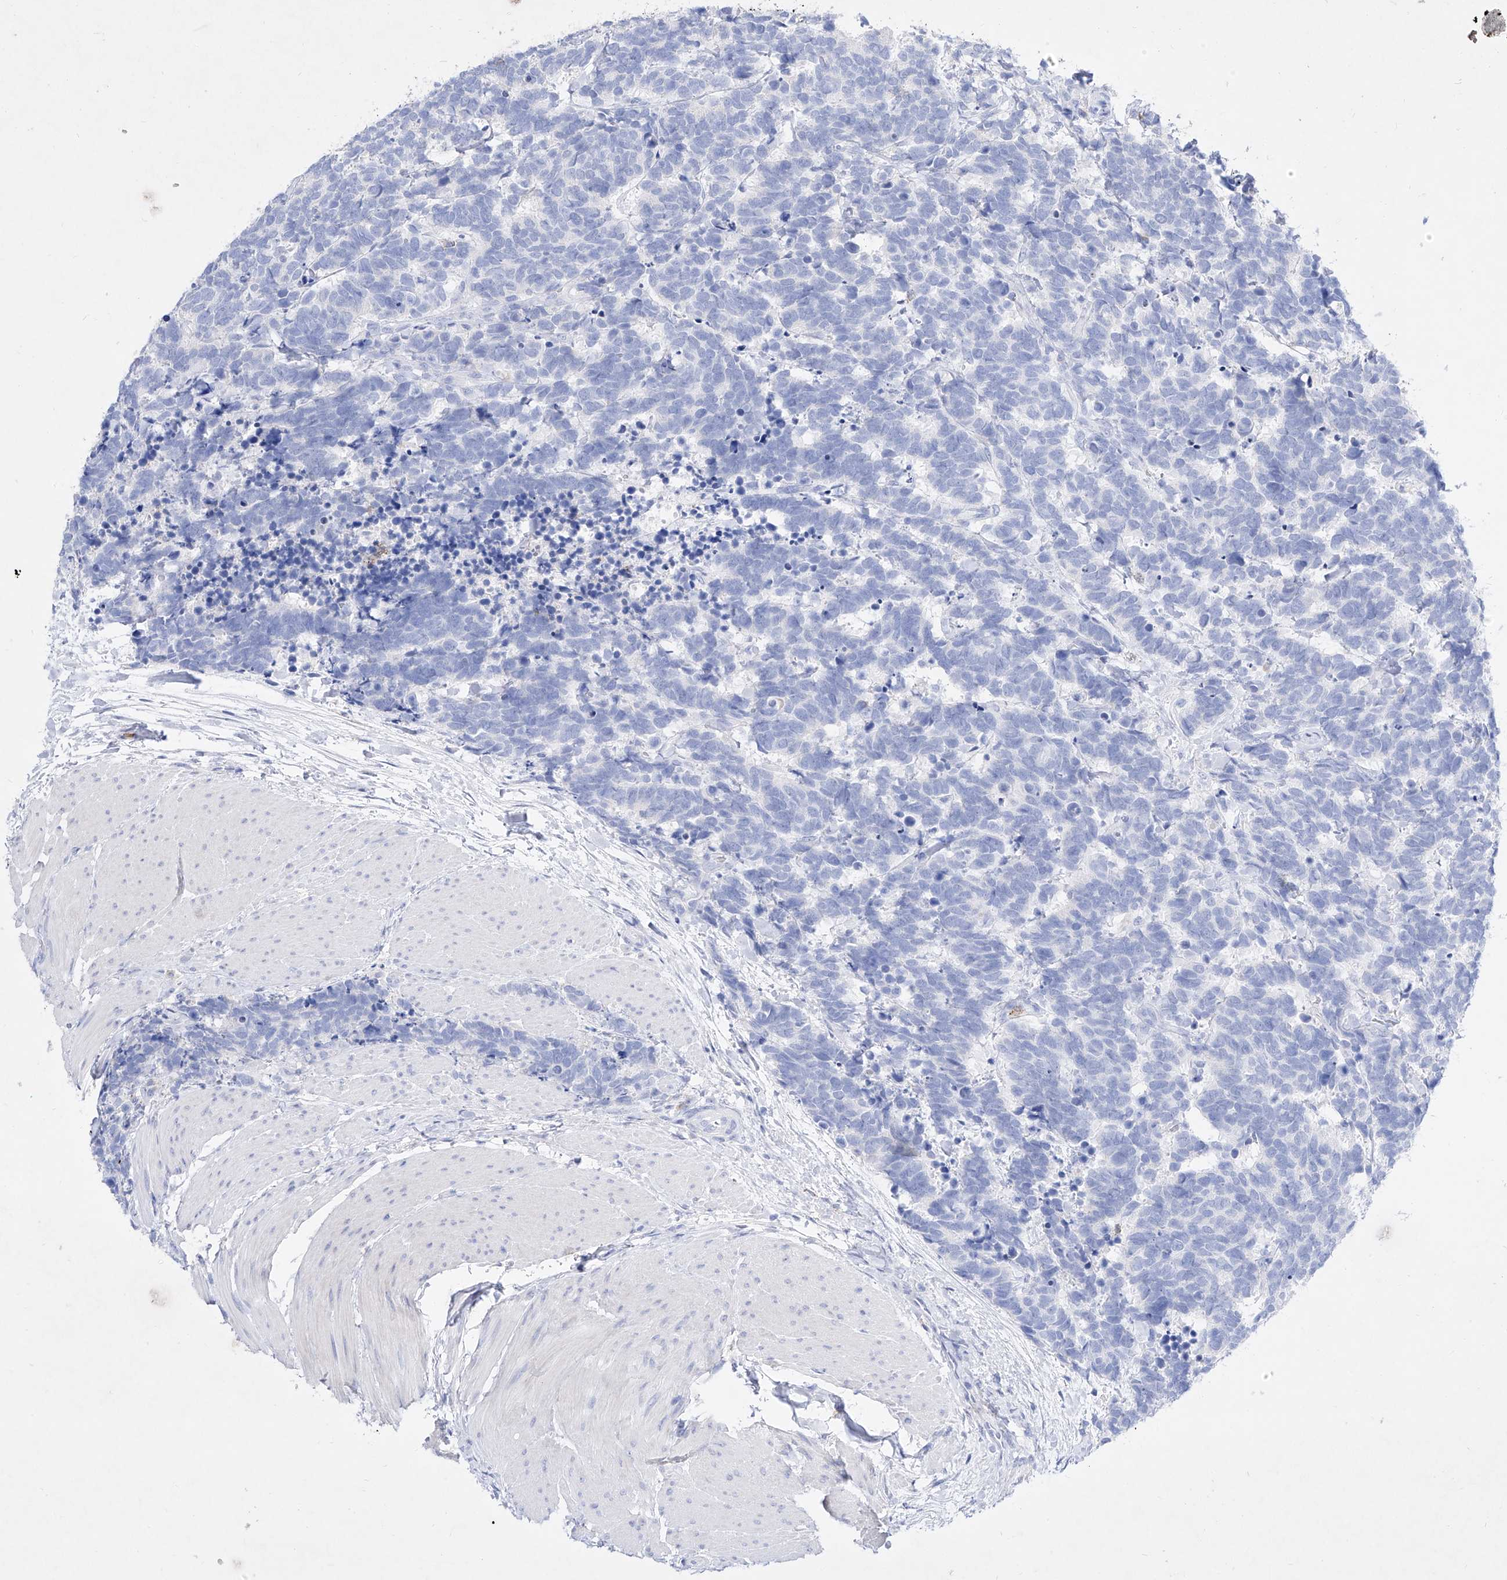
{"staining": {"intensity": "negative", "quantity": "none", "location": "none"}, "tissue": "carcinoid", "cell_type": "Tumor cells", "image_type": "cancer", "snomed": [{"axis": "morphology", "description": "Carcinoma, NOS"}, {"axis": "morphology", "description": "Carcinoid, malignant, NOS"}, {"axis": "topography", "description": "Urinary bladder"}], "caption": "A micrograph of carcinoma stained for a protein exhibits no brown staining in tumor cells.", "gene": "TM7SF2", "patient": {"sex": "male", "age": 57}}